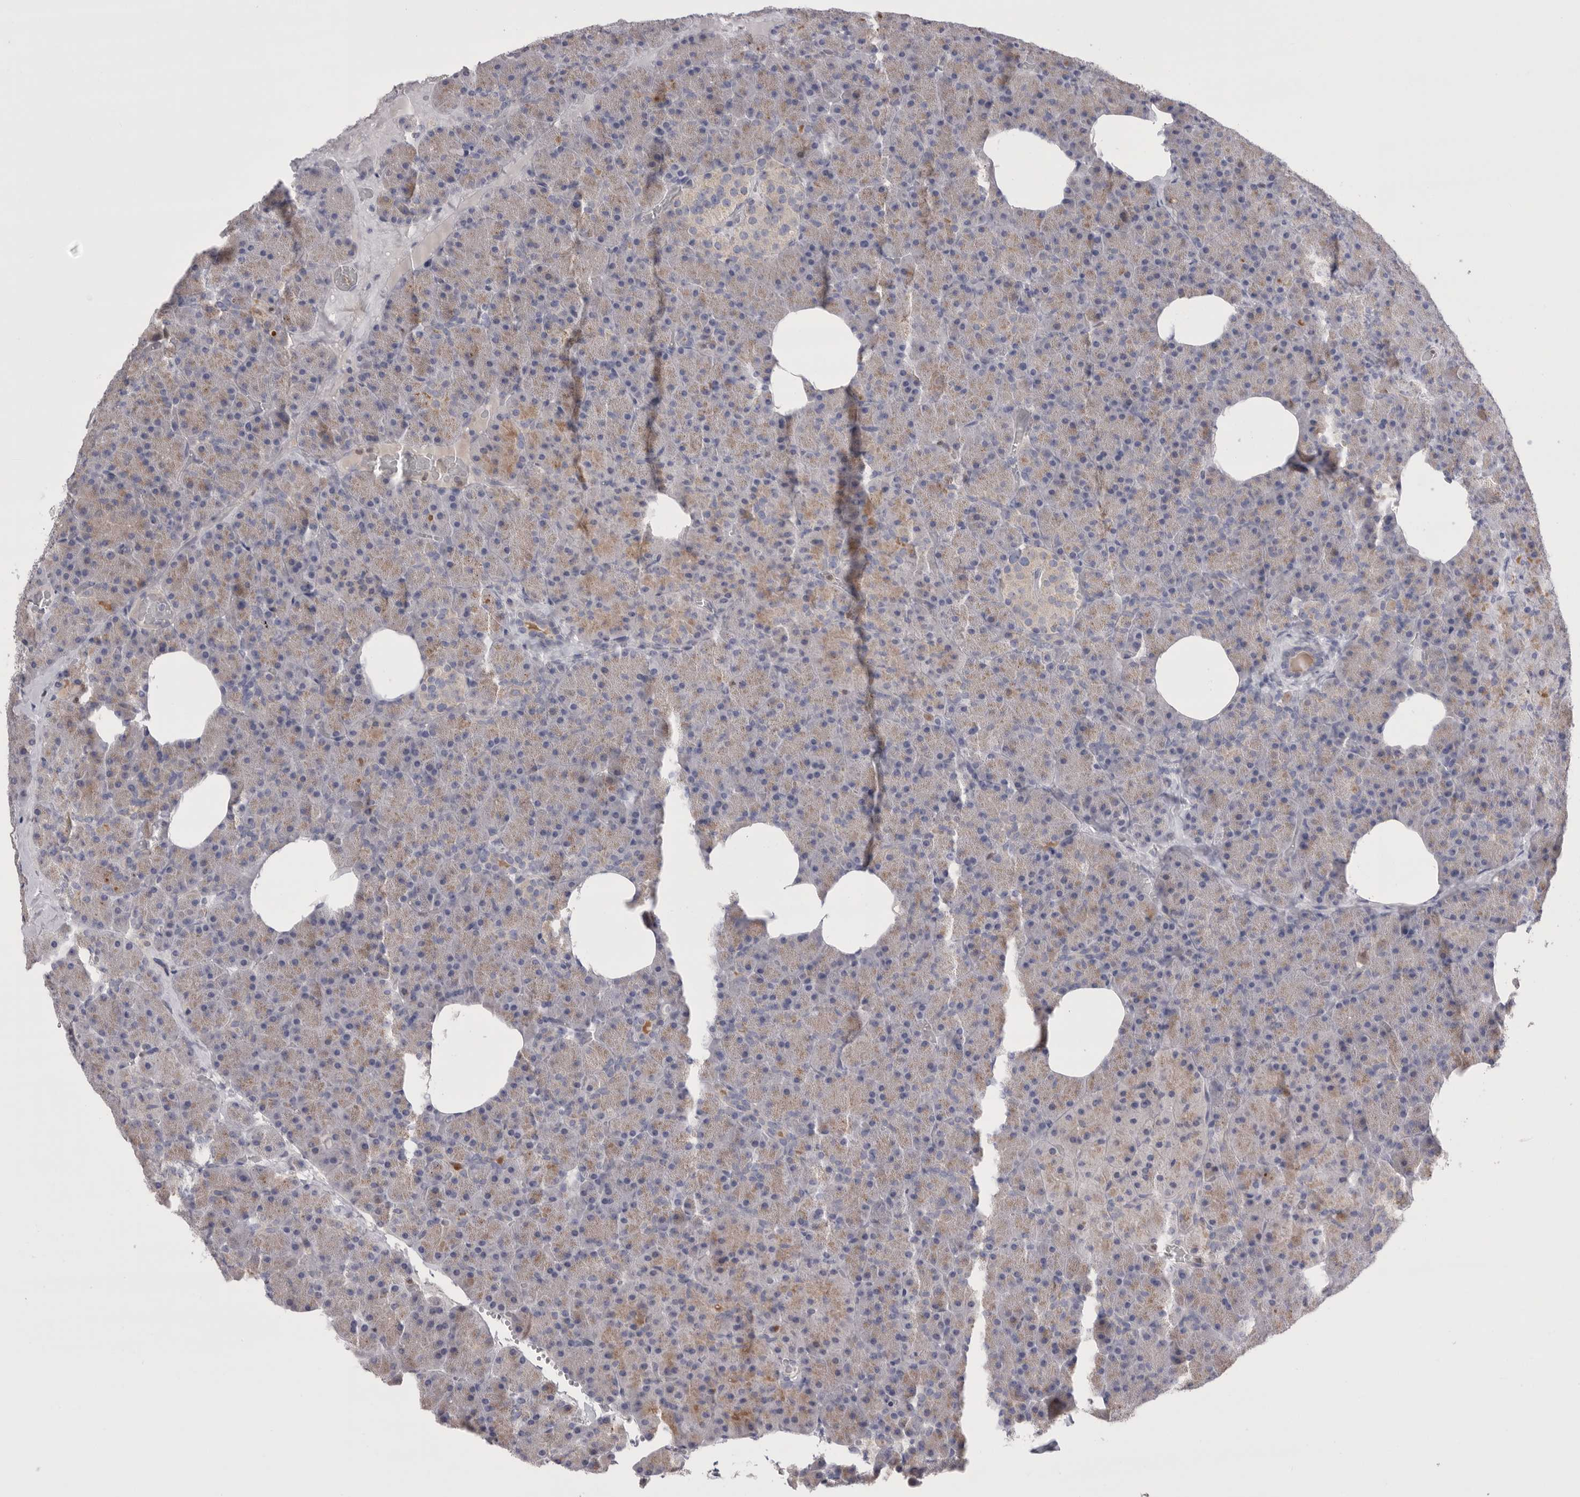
{"staining": {"intensity": "weak", "quantity": "25%-75%", "location": "cytoplasmic/membranous"}, "tissue": "pancreas", "cell_type": "Exocrine glandular cells", "image_type": "normal", "snomed": [{"axis": "morphology", "description": "Normal tissue, NOS"}, {"axis": "morphology", "description": "Carcinoid, malignant, NOS"}, {"axis": "topography", "description": "Pancreas"}], "caption": "DAB immunohistochemical staining of unremarkable human pancreas reveals weak cytoplasmic/membranous protein expression in approximately 25%-75% of exocrine glandular cells.", "gene": "CCDC126", "patient": {"sex": "female", "age": 35}}